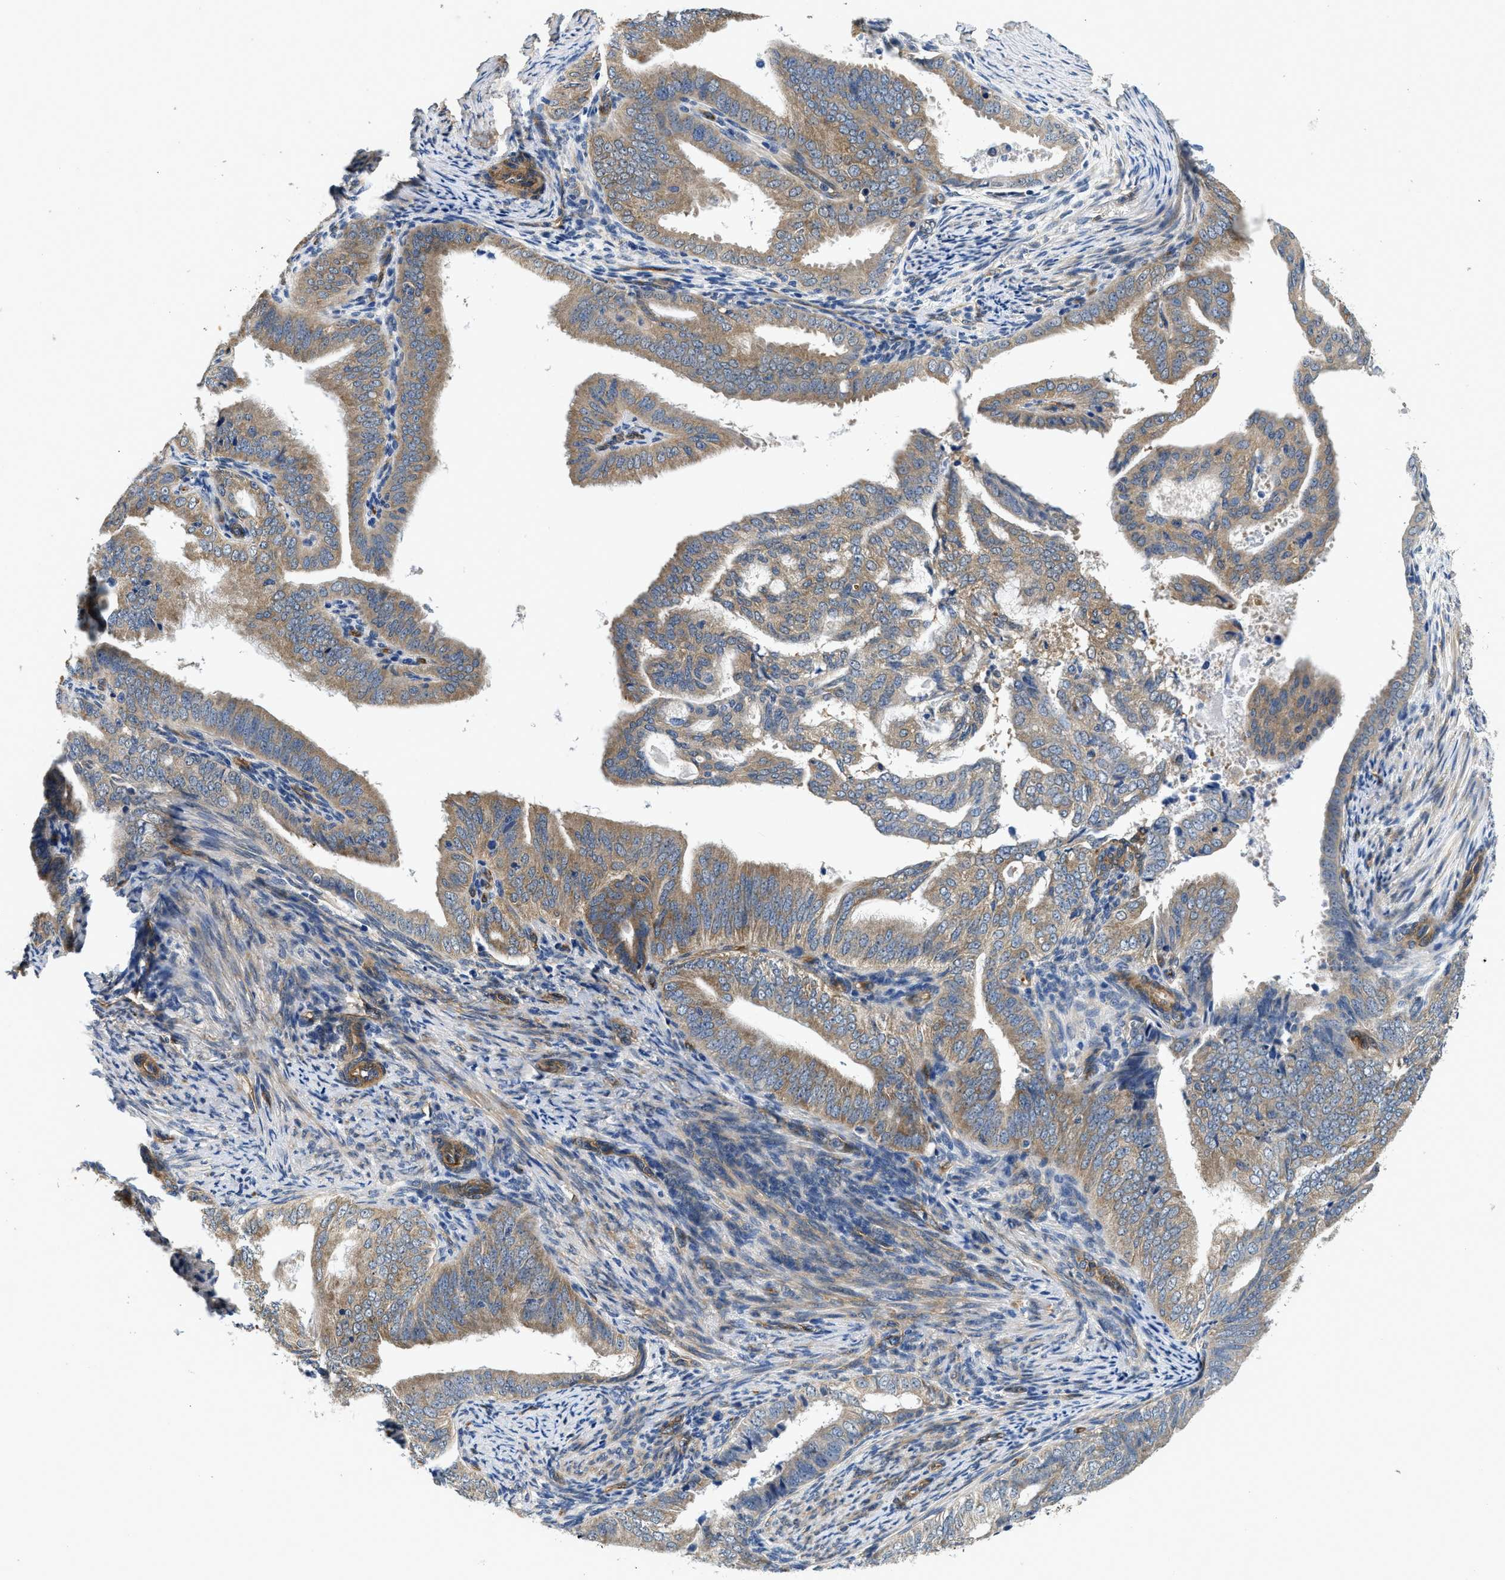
{"staining": {"intensity": "moderate", "quantity": ">75%", "location": "cytoplasmic/membranous"}, "tissue": "endometrial cancer", "cell_type": "Tumor cells", "image_type": "cancer", "snomed": [{"axis": "morphology", "description": "Adenocarcinoma, NOS"}, {"axis": "topography", "description": "Endometrium"}], "caption": "A brown stain highlights moderate cytoplasmic/membranous expression of a protein in human endometrial cancer tumor cells. (brown staining indicates protein expression, while blue staining denotes nuclei).", "gene": "RAPH1", "patient": {"sex": "female", "age": 58}}